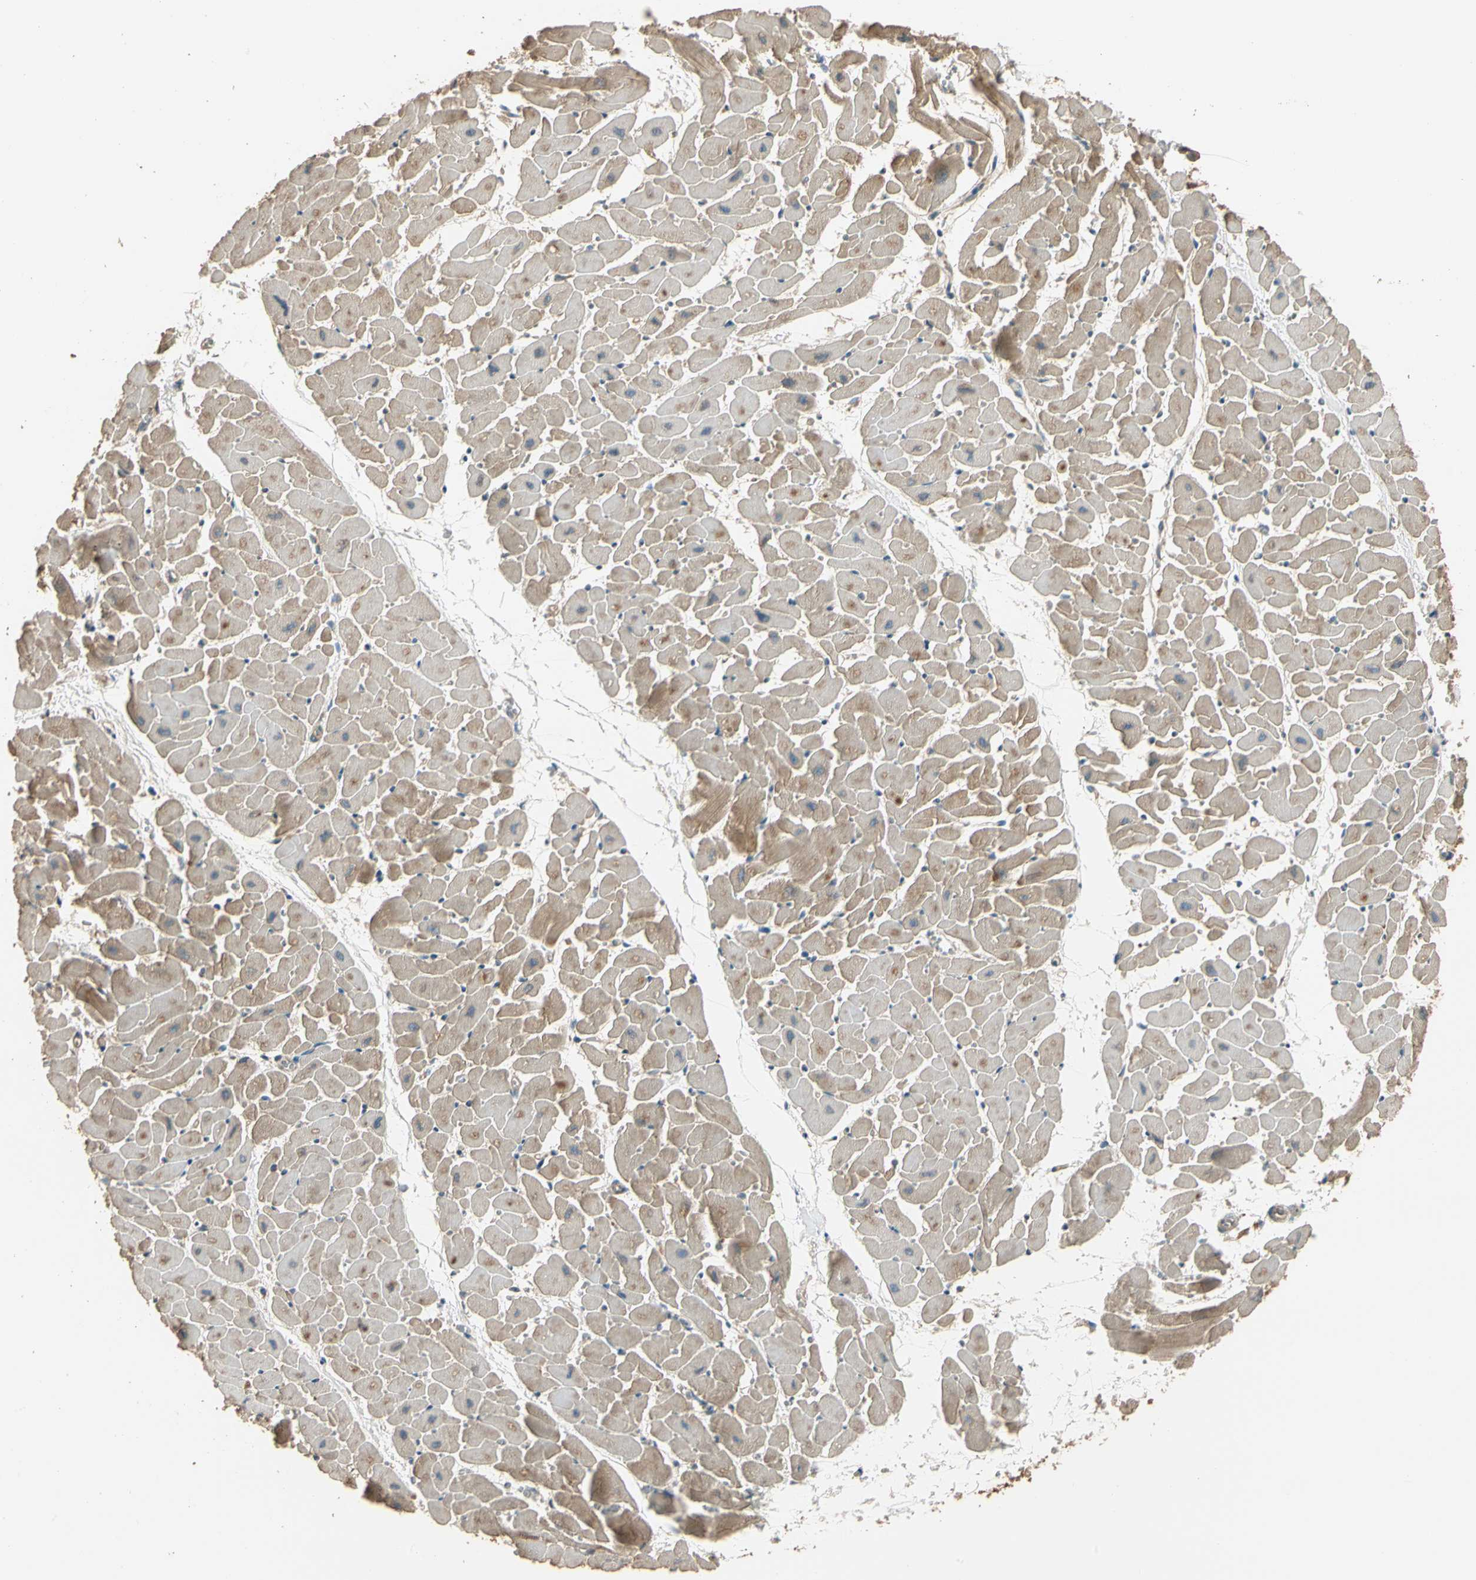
{"staining": {"intensity": "weak", "quantity": ">75%", "location": "cytoplasmic/membranous"}, "tissue": "heart muscle", "cell_type": "Cardiomyocytes", "image_type": "normal", "snomed": [{"axis": "morphology", "description": "Normal tissue, NOS"}, {"axis": "topography", "description": "Heart"}], "caption": "Immunohistochemical staining of normal heart muscle exhibits >75% levels of weak cytoplasmic/membranous protein staining in approximately >75% of cardiomyocytes.", "gene": "TNFRSF21", "patient": {"sex": "female", "age": 19}}